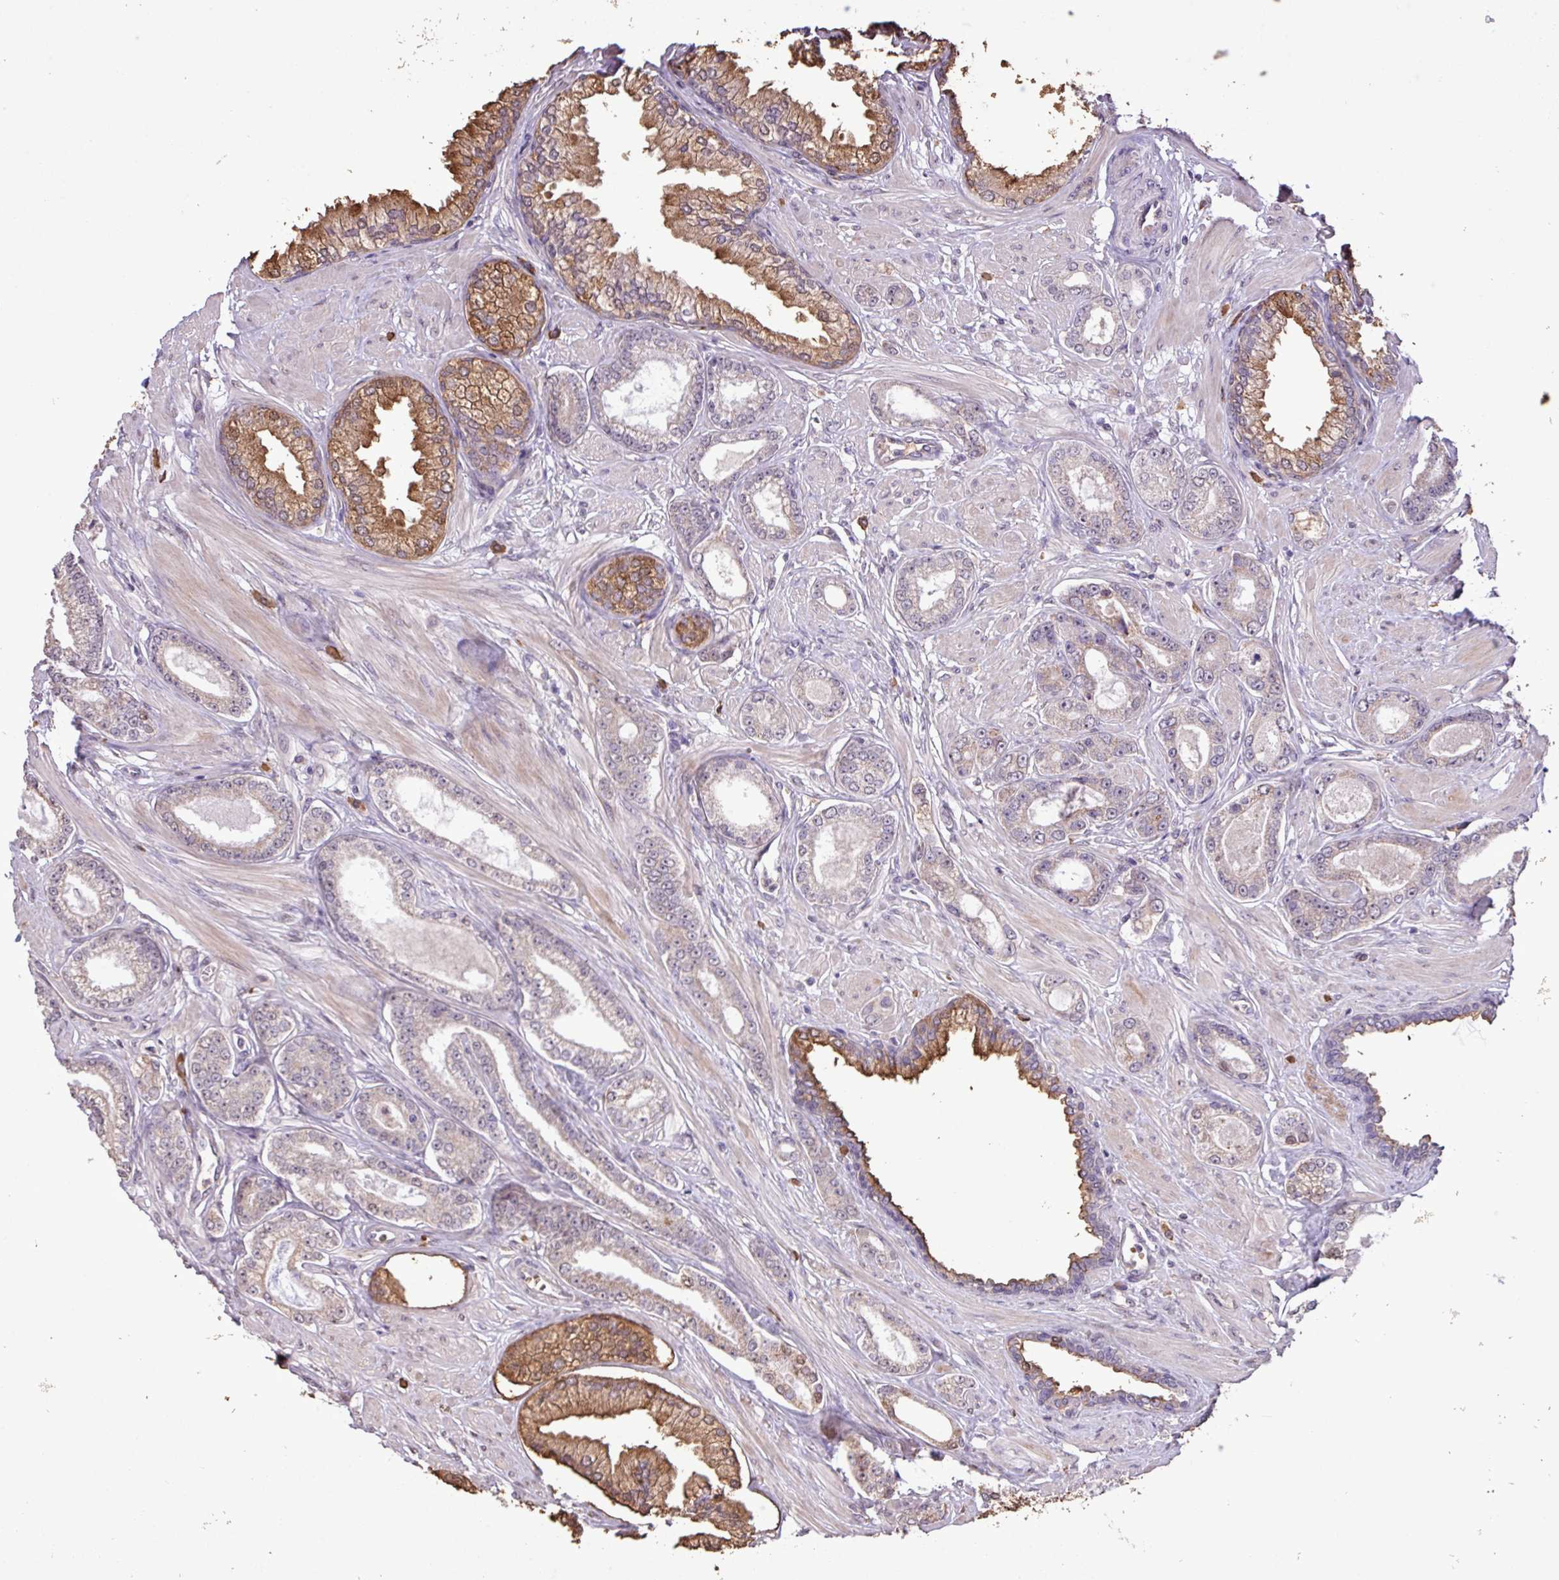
{"staining": {"intensity": "weak", "quantity": "<25%", "location": "cytoplasmic/membranous,nuclear"}, "tissue": "prostate cancer", "cell_type": "Tumor cells", "image_type": "cancer", "snomed": [{"axis": "morphology", "description": "Adenocarcinoma, Low grade"}, {"axis": "topography", "description": "Prostate"}], "caption": "Photomicrograph shows no protein positivity in tumor cells of low-grade adenocarcinoma (prostate) tissue.", "gene": "L3MBTL3", "patient": {"sex": "male", "age": 60}}